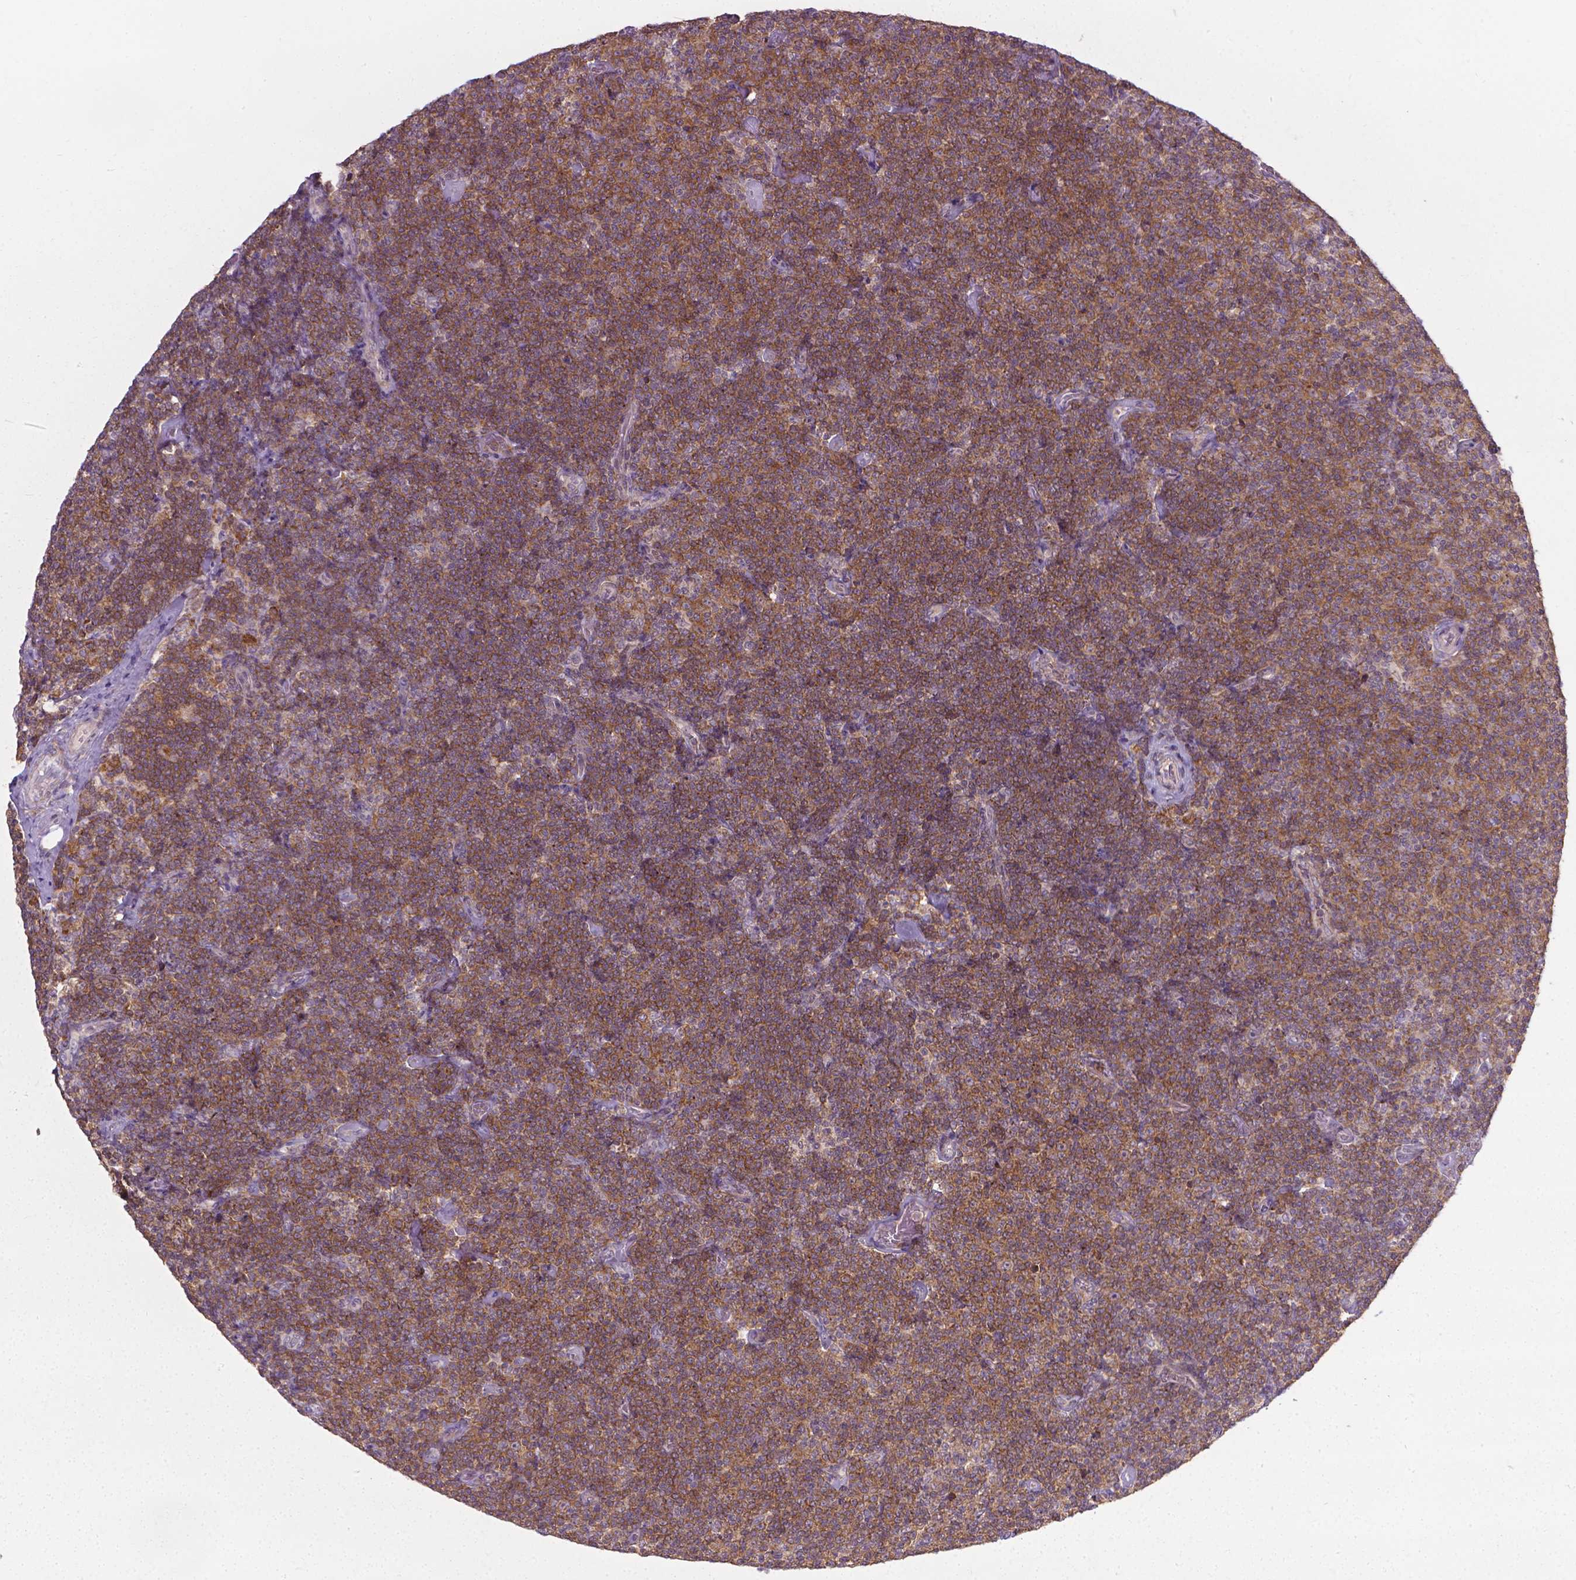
{"staining": {"intensity": "moderate", "quantity": ">75%", "location": "cytoplasmic/membranous"}, "tissue": "lymphoma", "cell_type": "Tumor cells", "image_type": "cancer", "snomed": [{"axis": "morphology", "description": "Malignant lymphoma, non-Hodgkin's type, Low grade"}, {"axis": "topography", "description": "Lymph node"}], "caption": "Lymphoma stained with DAB immunohistochemistry (IHC) demonstrates medium levels of moderate cytoplasmic/membranous expression in about >75% of tumor cells.", "gene": "PRAG1", "patient": {"sex": "male", "age": 81}}